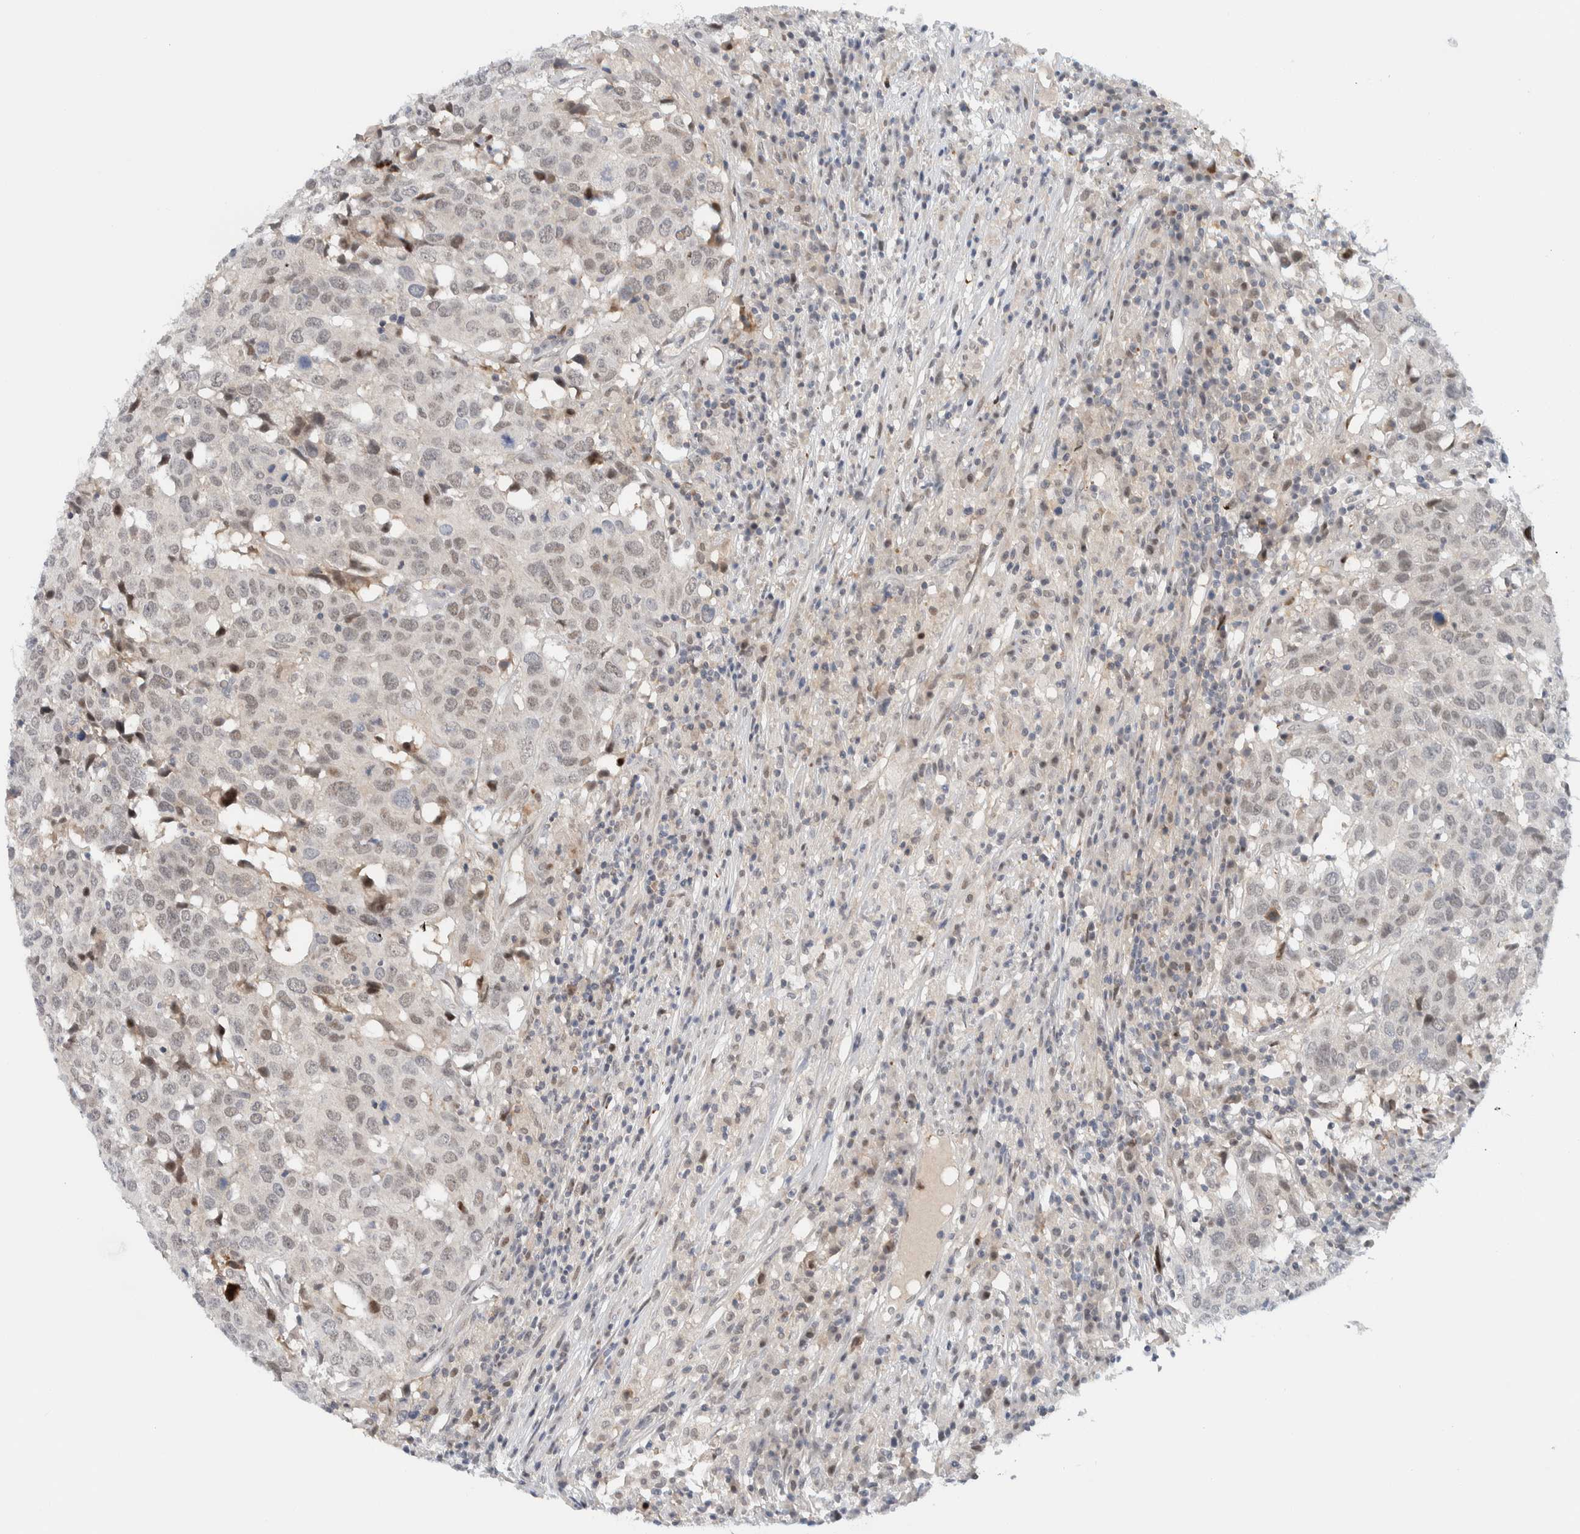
{"staining": {"intensity": "negative", "quantity": "none", "location": "none"}, "tissue": "head and neck cancer", "cell_type": "Tumor cells", "image_type": "cancer", "snomed": [{"axis": "morphology", "description": "Squamous cell carcinoma, NOS"}, {"axis": "topography", "description": "Head-Neck"}], "caption": "DAB (3,3'-diaminobenzidine) immunohistochemical staining of head and neck cancer displays no significant positivity in tumor cells. (DAB IHC visualized using brightfield microscopy, high magnification).", "gene": "NCR3LG1", "patient": {"sex": "male", "age": 66}}